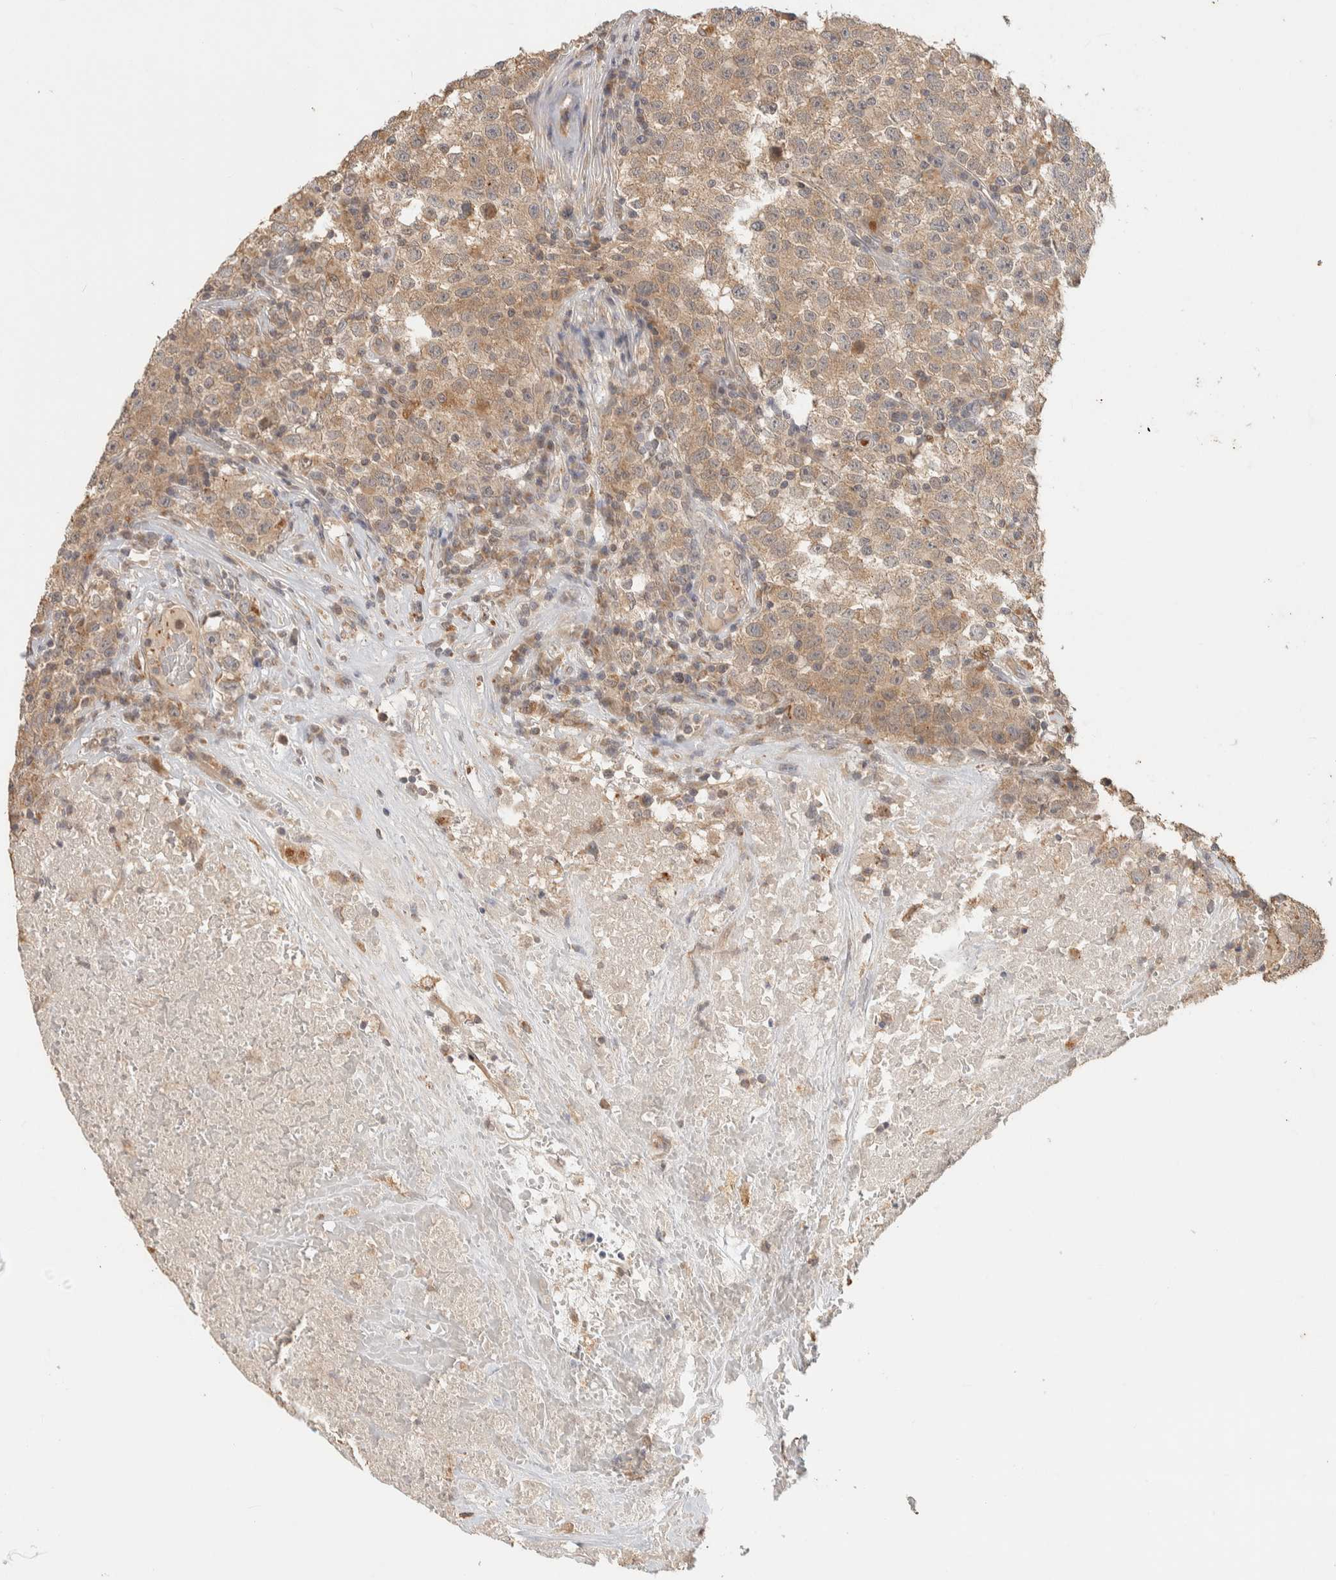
{"staining": {"intensity": "weak", "quantity": ">75%", "location": "cytoplasmic/membranous"}, "tissue": "testis cancer", "cell_type": "Tumor cells", "image_type": "cancer", "snomed": [{"axis": "morphology", "description": "Seminoma, NOS"}, {"axis": "topography", "description": "Testis"}], "caption": "The histopathology image exhibits a brown stain indicating the presence of a protein in the cytoplasmic/membranous of tumor cells in seminoma (testis). (DAB IHC, brown staining for protein, blue staining for nuclei).", "gene": "ITPA", "patient": {"sex": "male", "age": 22}}